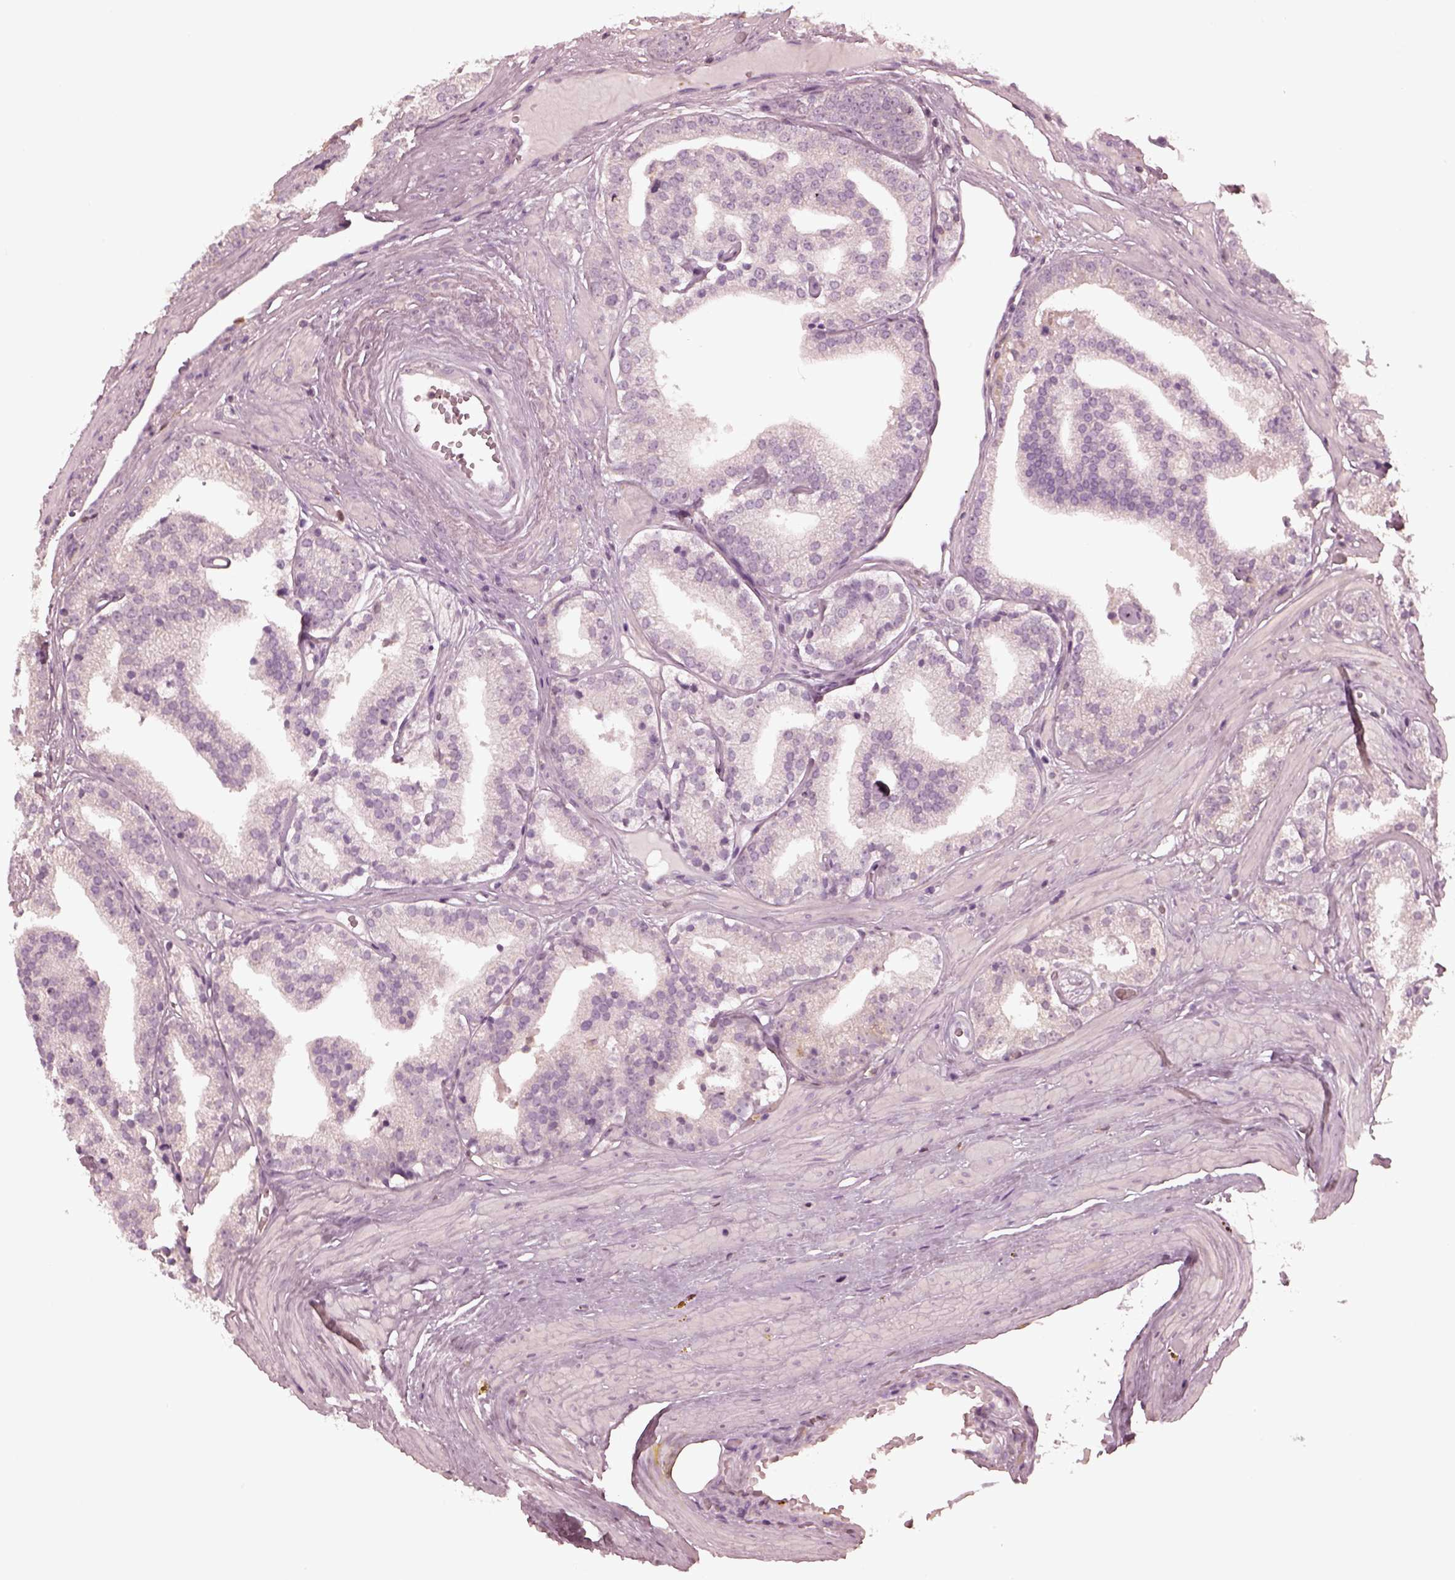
{"staining": {"intensity": "negative", "quantity": "none", "location": "none"}, "tissue": "prostate cancer", "cell_type": "Tumor cells", "image_type": "cancer", "snomed": [{"axis": "morphology", "description": "Adenocarcinoma, Low grade"}, {"axis": "topography", "description": "Prostate"}], "caption": "Immunohistochemistry (IHC) micrograph of neoplastic tissue: prostate low-grade adenocarcinoma stained with DAB (3,3'-diaminobenzidine) demonstrates no significant protein staining in tumor cells. Brightfield microscopy of IHC stained with DAB (3,3'-diaminobenzidine) (brown) and hematoxylin (blue), captured at high magnification.", "gene": "PSTPIP2", "patient": {"sex": "male", "age": 60}}